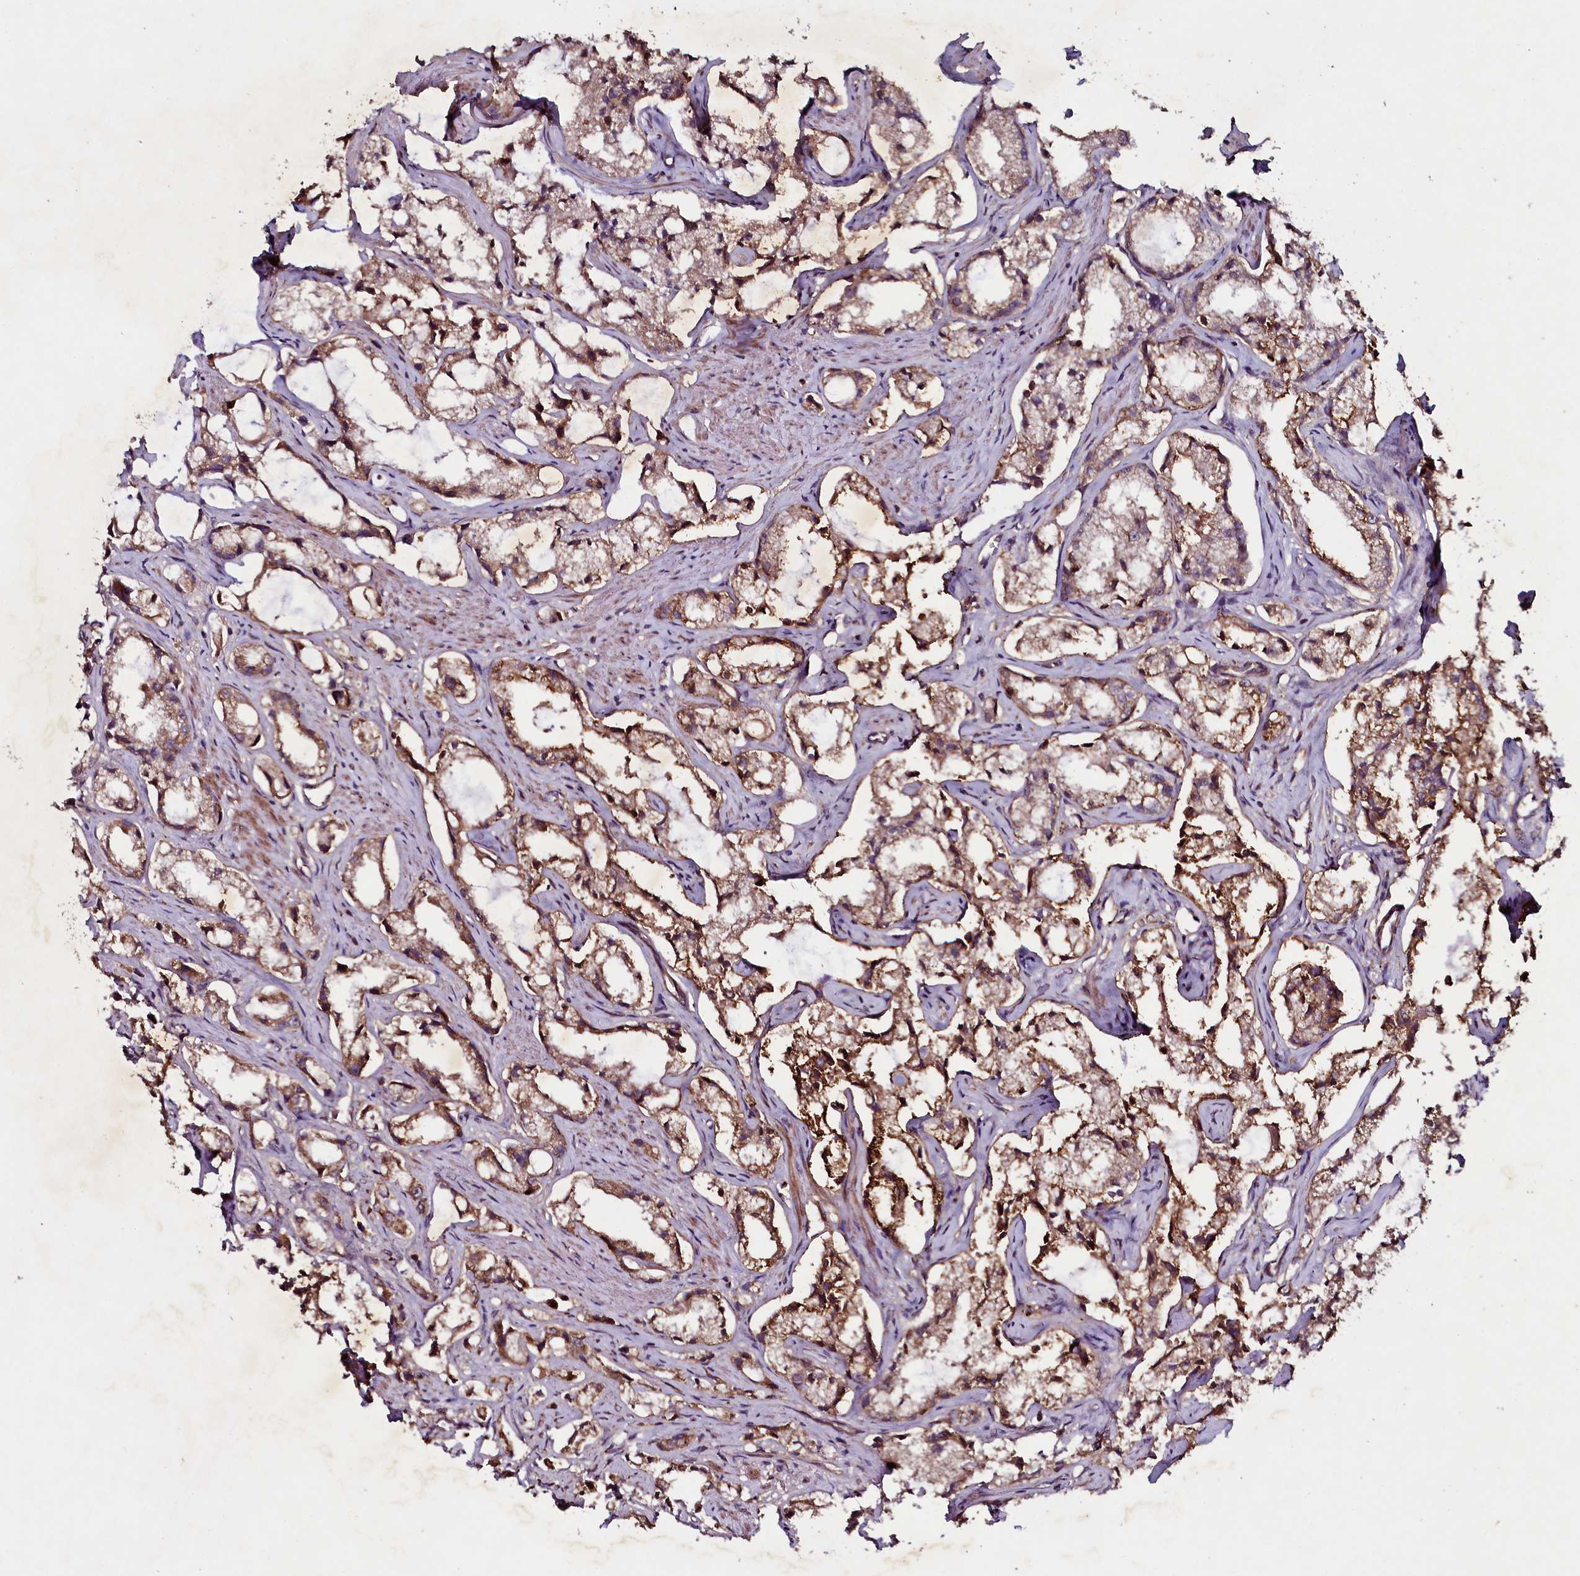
{"staining": {"intensity": "moderate", "quantity": ">75%", "location": "cytoplasmic/membranous"}, "tissue": "prostate cancer", "cell_type": "Tumor cells", "image_type": "cancer", "snomed": [{"axis": "morphology", "description": "Adenocarcinoma, High grade"}, {"axis": "topography", "description": "Prostate"}], "caption": "Protein analysis of high-grade adenocarcinoma (prostate) tissue reveals moderate cytoplasmic/membranous expression in about >75% of tumor cells. The protein of interest is shown in brown color, while the nuclei are stained blue.", "gene": "SEC24C", "patient": {"sex": "male", "age": 66}}